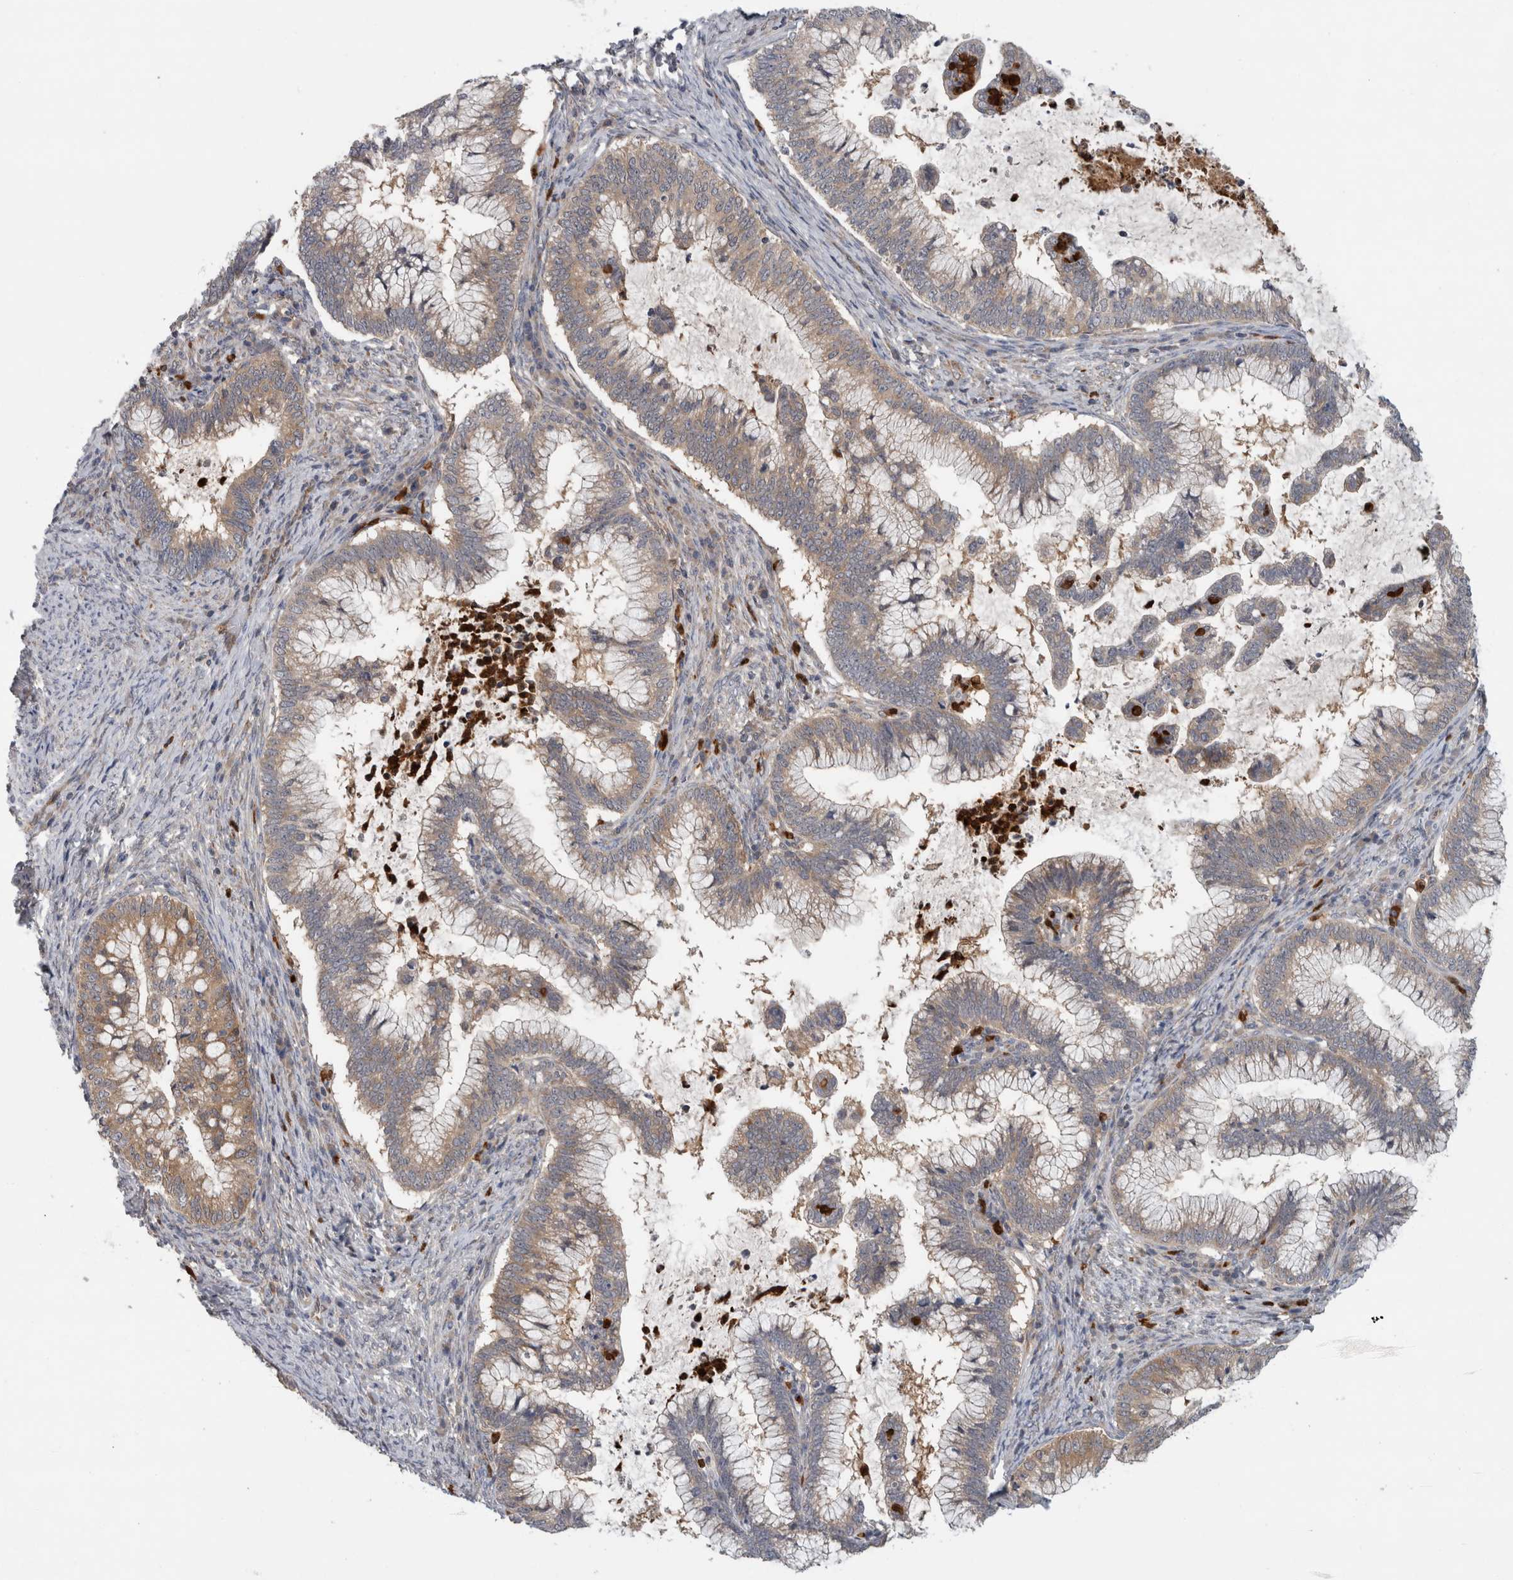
{"staining": {"intensity": "weak", "quantity": "25%-75%", "location": "cytoplasmic/membranous"}, "tissue": "cervical cancer", "cell_type": "Tumor cells", "image_type": "cancer", "snomed": [{"axis": "morphology", "description": "Adenocarcinoma, NOS"}, {"axis": "topography", "description": "Cervix"}], "caption": "An image of human adenocarcinoma (cervical) stained for a protein displays weak cytoplasmic/membranous brown staining in tumor cells.", "gene": "PDCD2", "patient": {"sex": "female", "age": 36}}